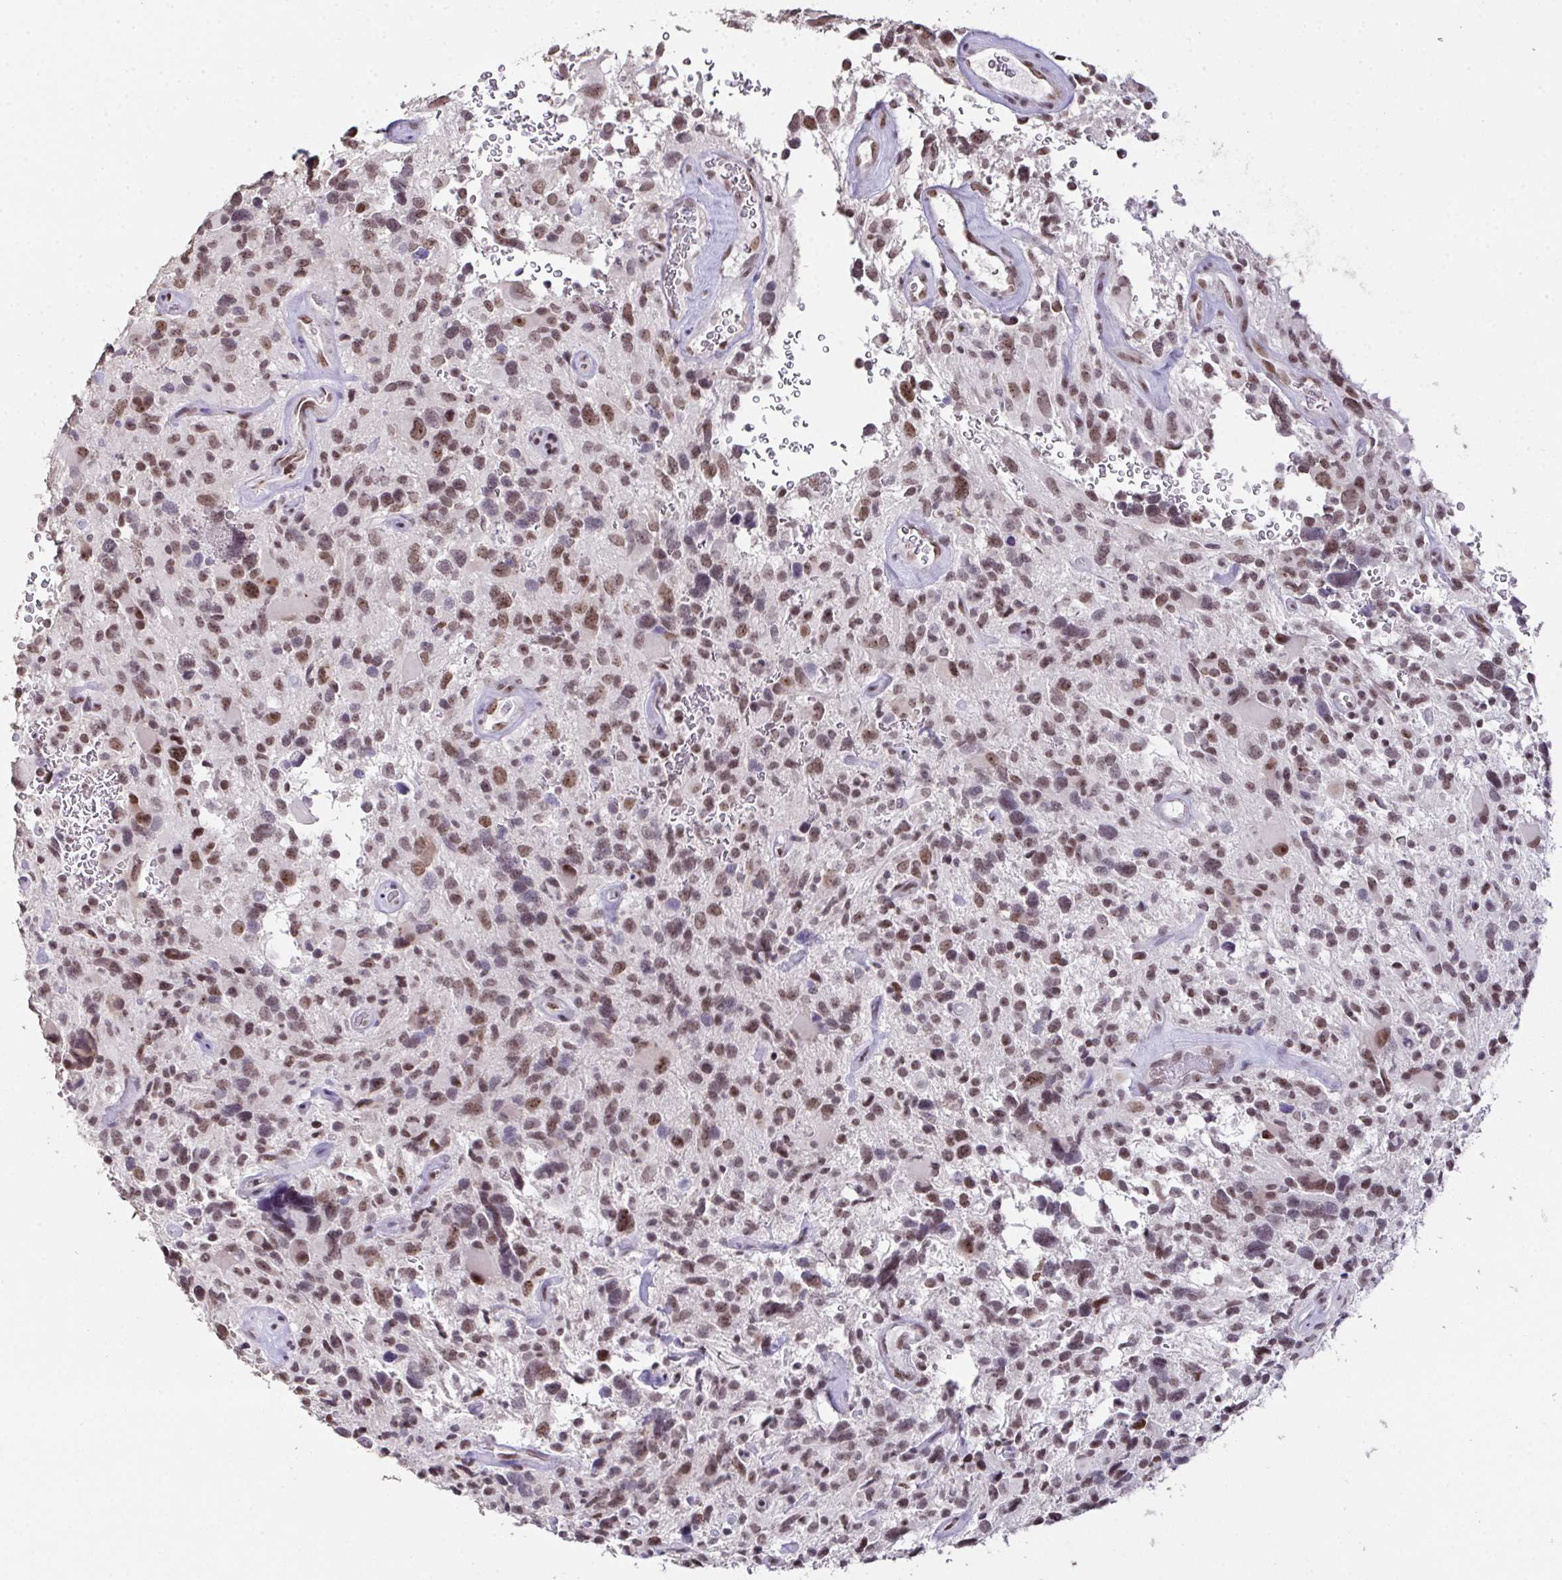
{"staining": {"intensity": "moderate", "quantity": ">75%", "location": "nuclear"}, "tissue": "glioma", "cell_type": "Tumor cells", "image_type": "cancer", "snomed": [{"axis": "morphology", "description": "Glioma, malignant, High grade"}, {"axis": "topography", "description": "Brain"}], "caption": "Human glioma stained for a protein (brown) exhibits moderate nuclear positive staining in about >75% of tumor cells.", "gene": "ZNF800", "patient": {"sex": "male", "age": 49}}